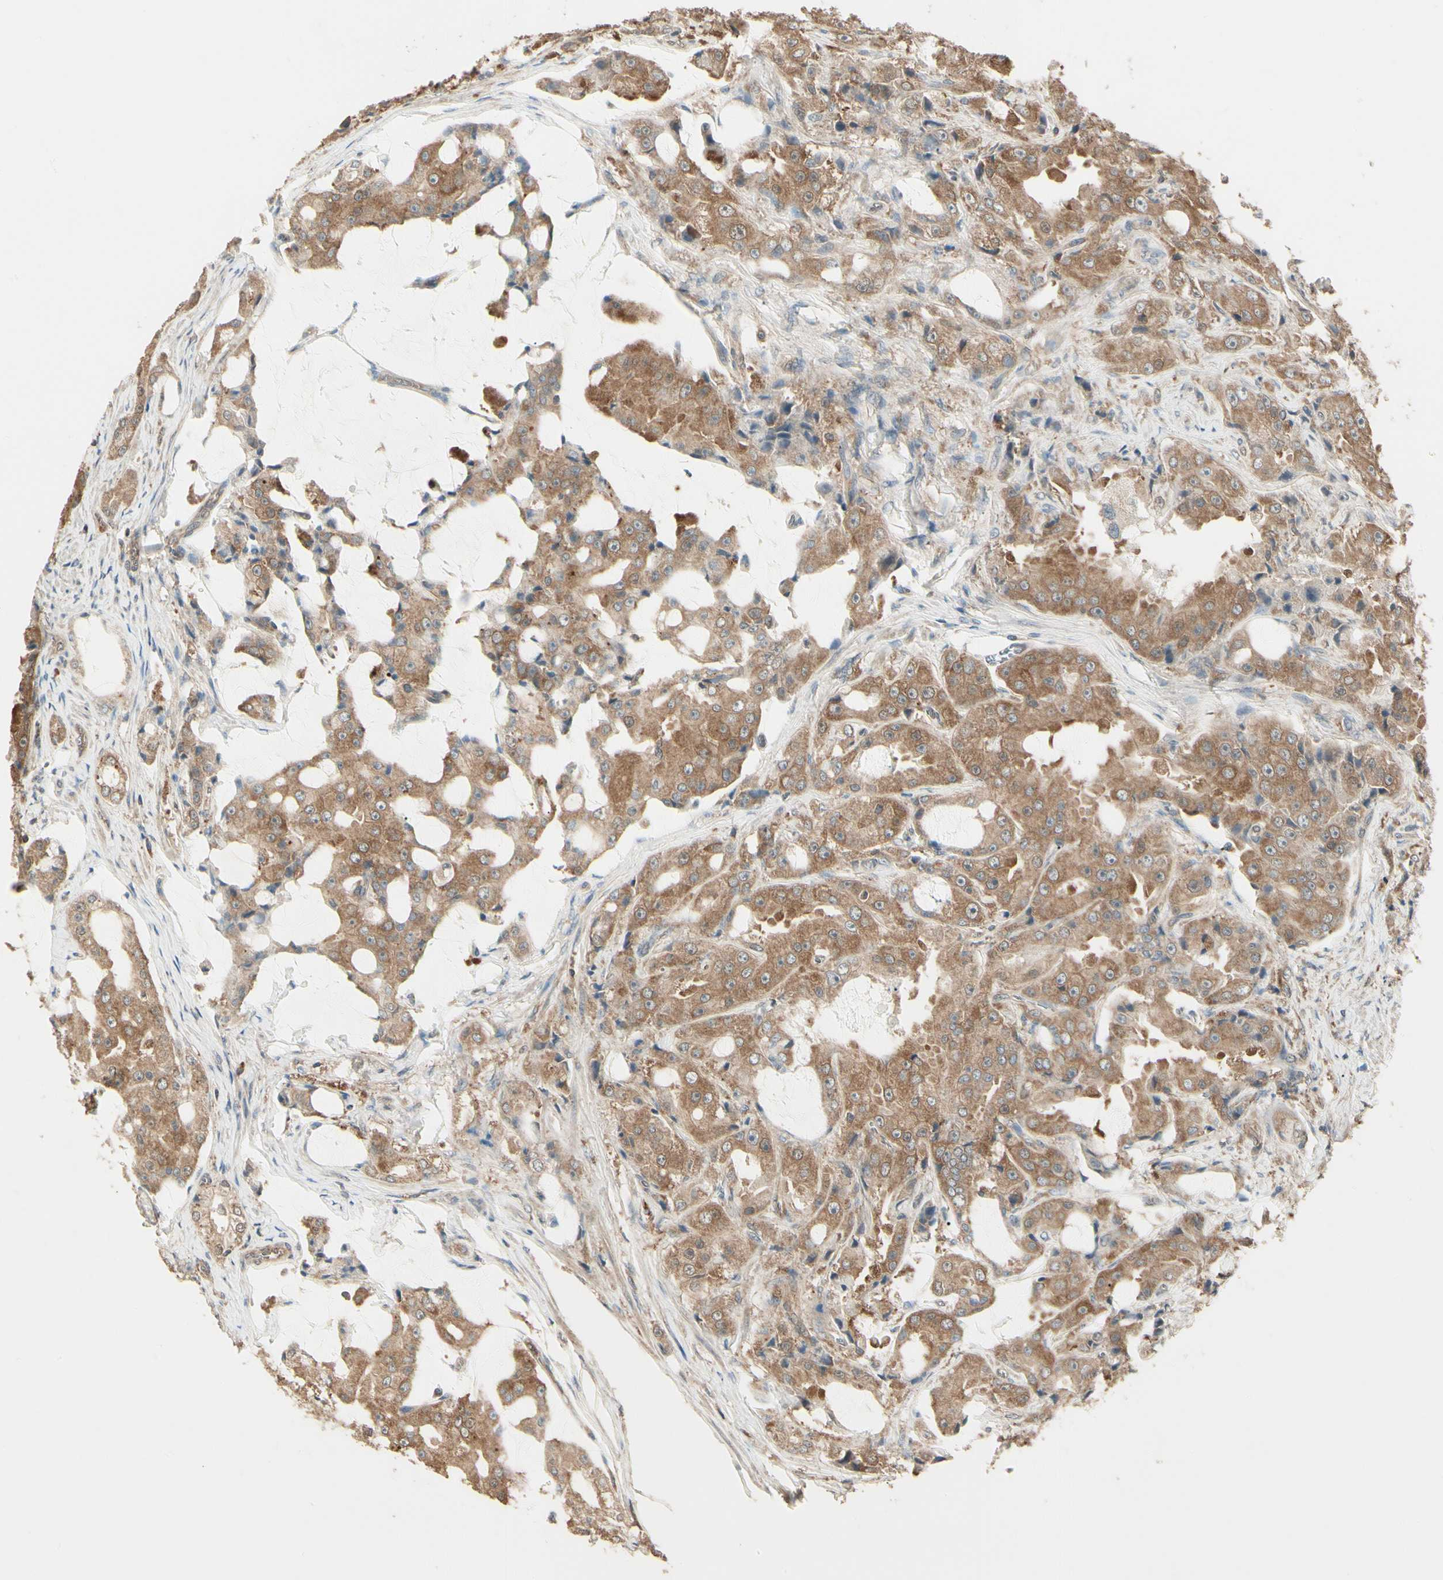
{"staining": {"intensity": "moderate", "quantity": ">75%", "location": "cytoplasmic/membranous"}, "tissue": "prostate cancer", "cell_type": "Tumor cells", "image_type": "cancer", "snomed": [{"axis": "morphology", "description": "Adenocarcinoma, High grade"}, {"axis": "topography", "description": "Prostate"}], "caption": "A medium amount of moderate cytoplasmic/membranous expression is present in about >75% of tumor cells in prostate cancer tissue.", "gene": "CCT7", "patient": {"sex": "male", "age": 73}}